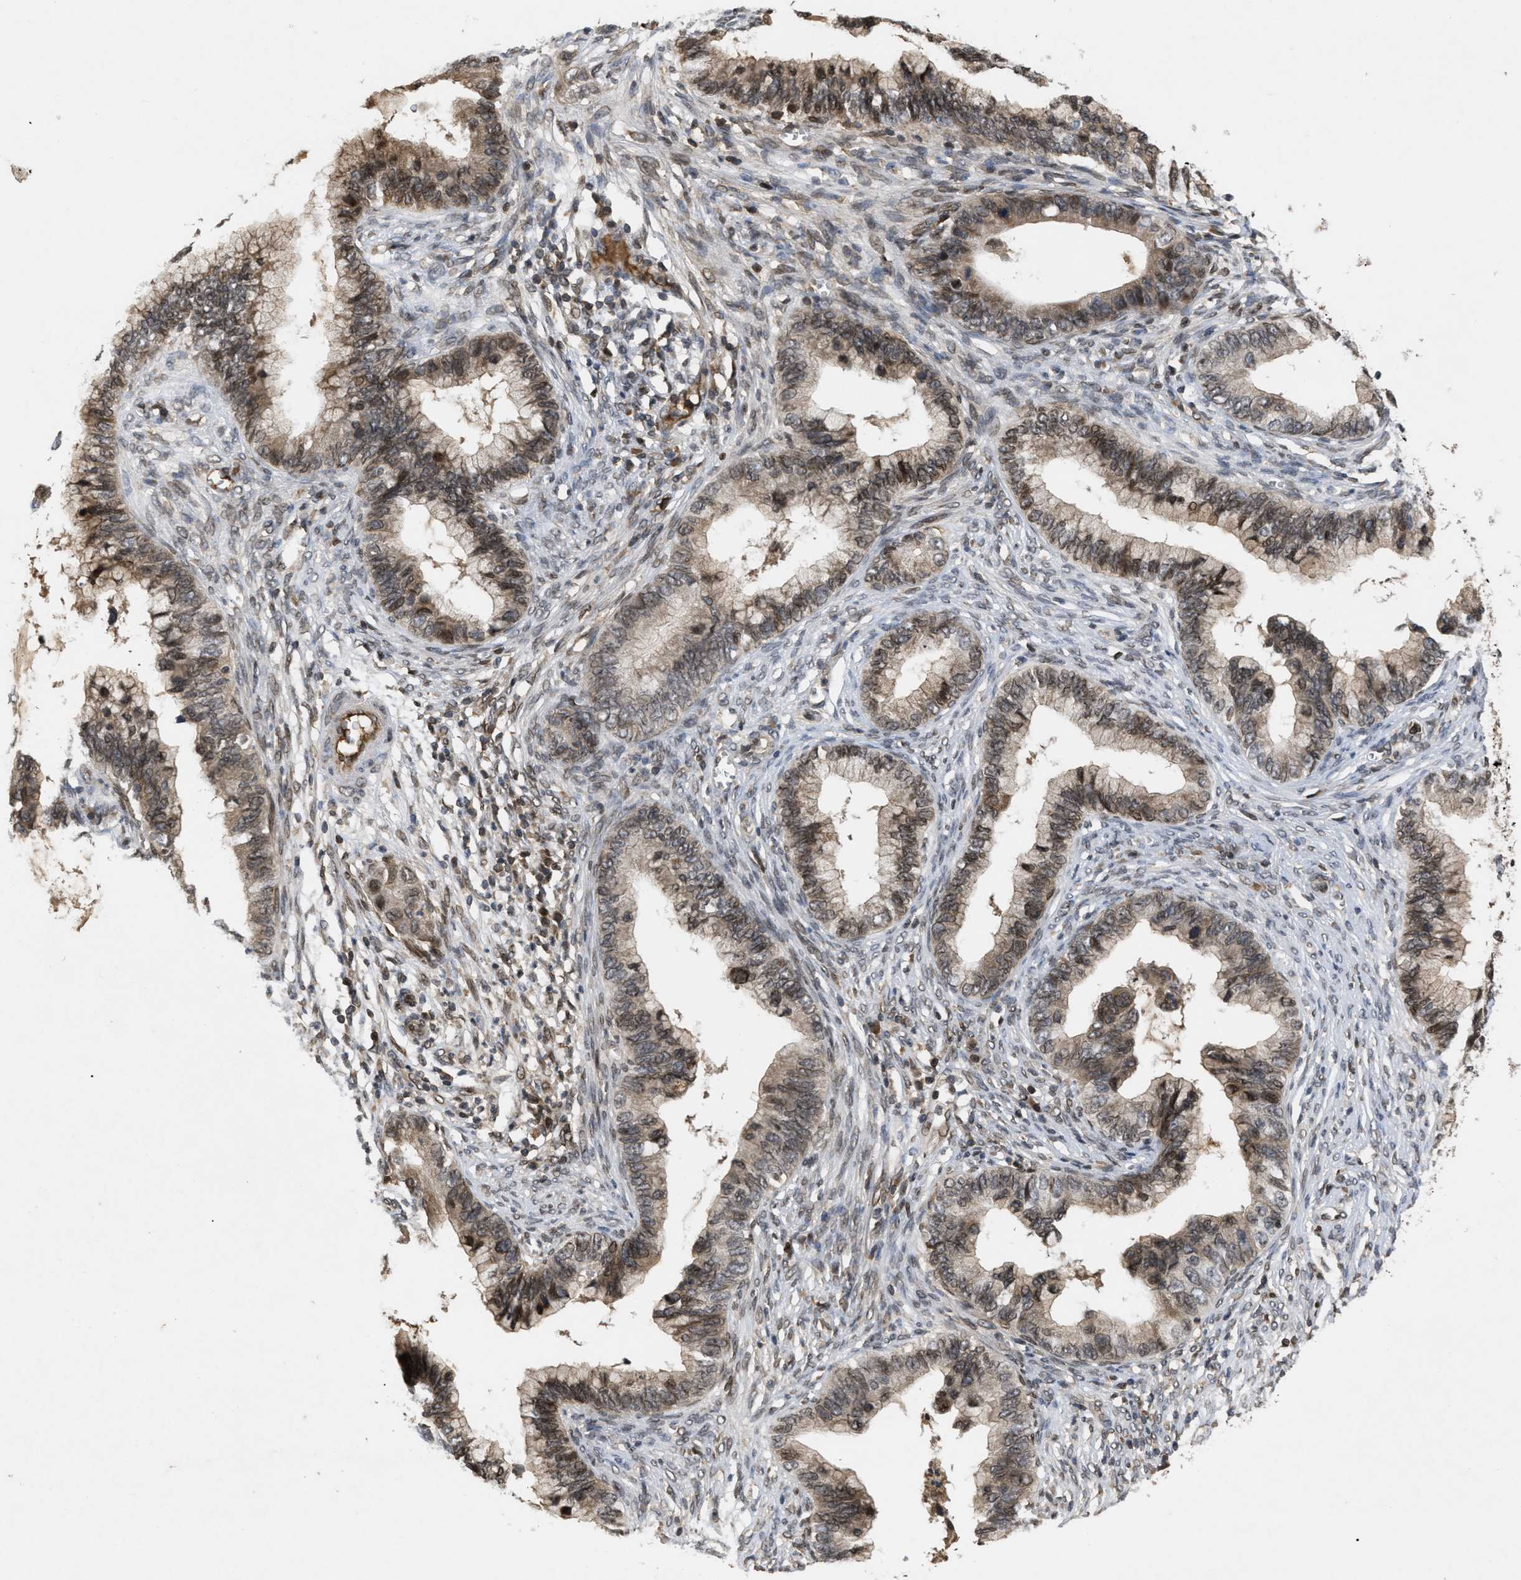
{"staining": {"intensity": "moderate", "quantity": ">75%", "location": "cytoplasmic/membranous,nuclear"}, "tissue": "cervical cancer", "cell_type": "Tumor cells", "image_type": "cancer", "snomed": [{"axis": "morphology", "description": "Adenocarcinoma, NOS"}, {"axis": "topography", "description": "Cervix"}], "caption": "An image showing moderate cytoplasmic/membranous and nuclear expression in approximately >75% of tumor cells in cervical cancer, as visualized by brown immunohistochemical staining.", "gene": "CRY1", "patient": {"sex": "female", "age": 44}}